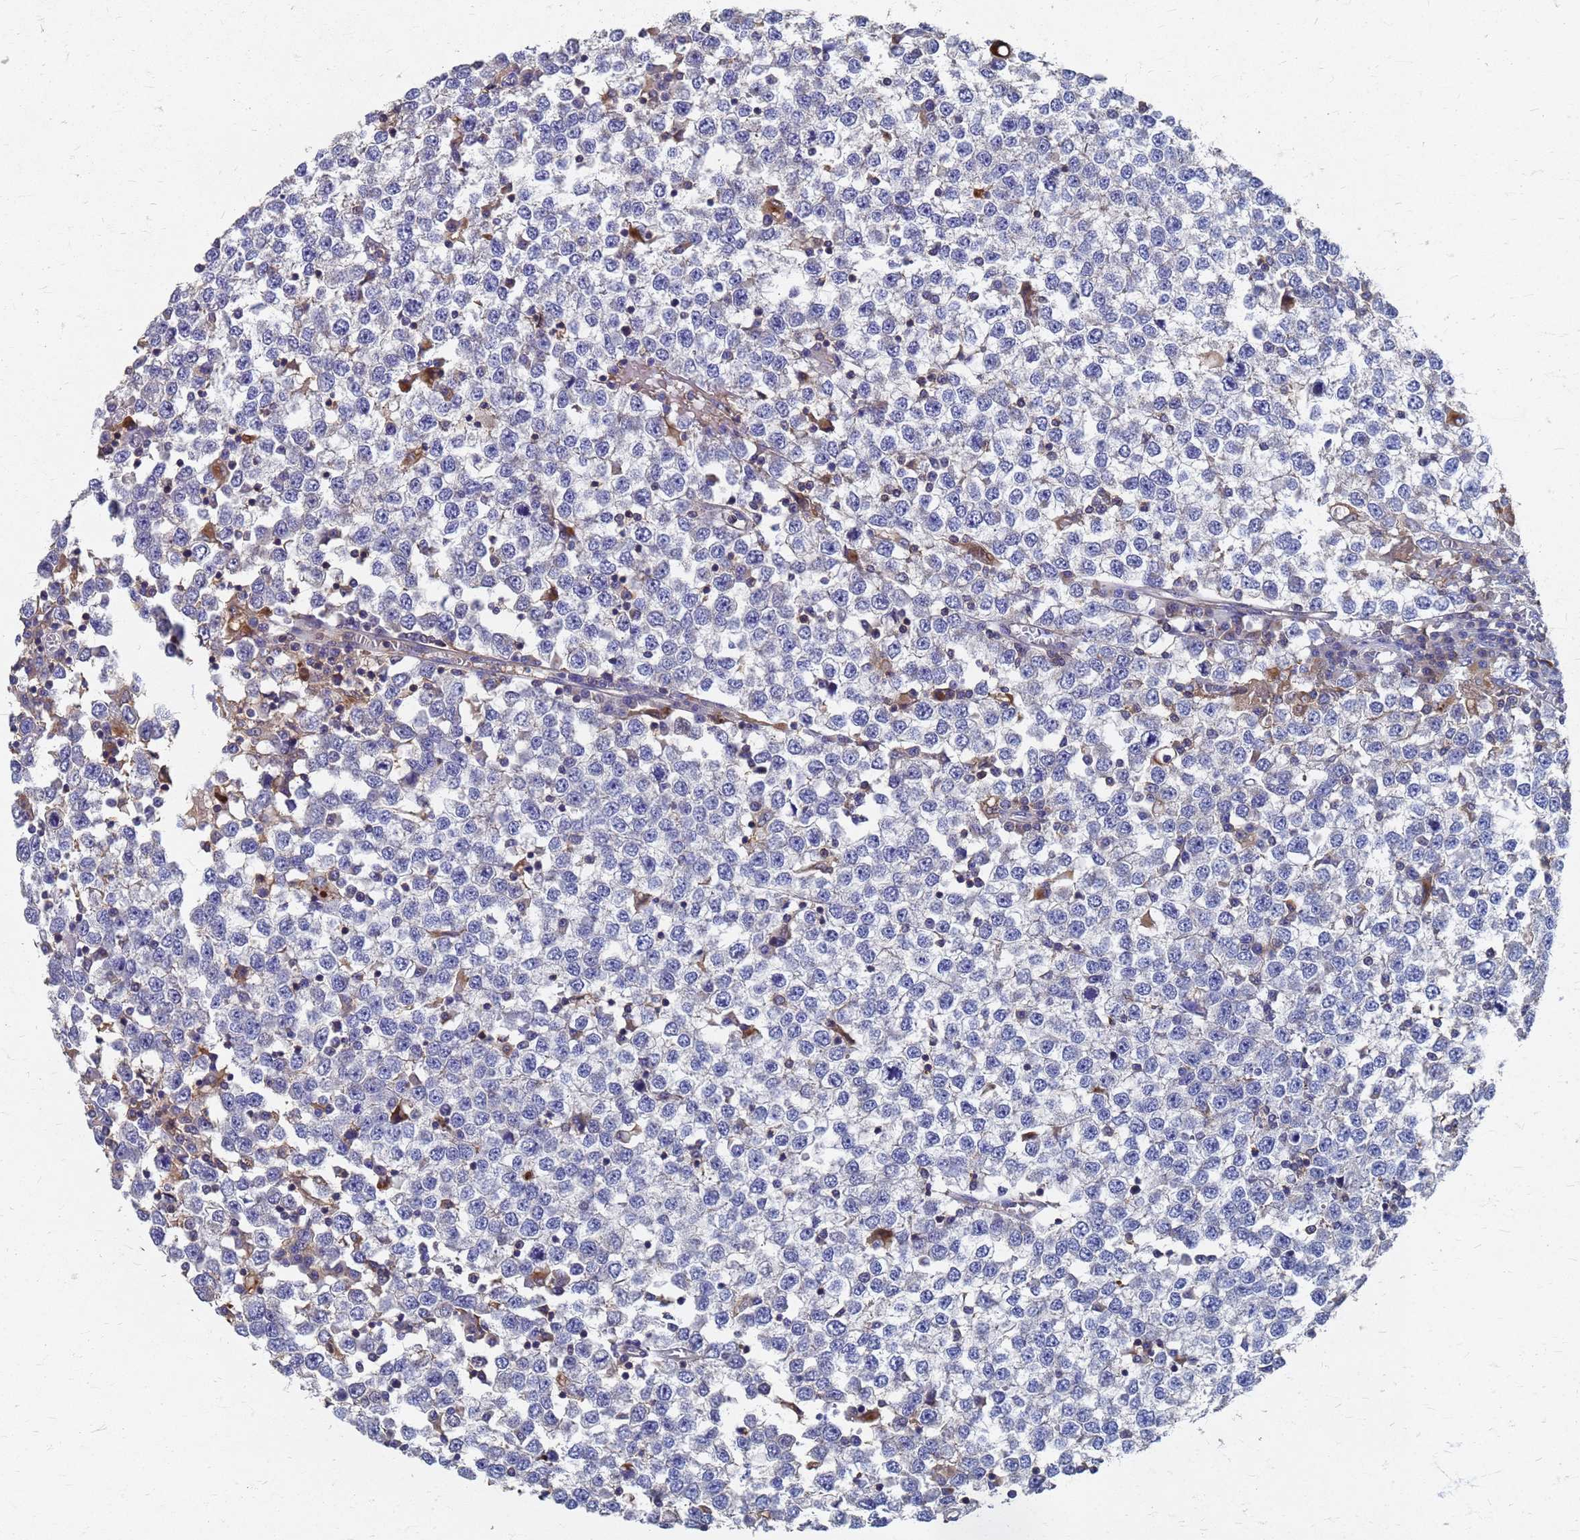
{"staining": {"intensity": "negative", "quantity": "none", "location": "none"}, "tissue": "testis cancer", "cell_type": "Tumor cells", "image_type": "cancer", "snomed": [{"axis": "morphology", "description": "Seminoma, NOS"}, {"axis": "topography", "description": "Testis"}], "caption": "Immunohistochemistry micrograph of neoplastic tissue: seminoma (testis) stained with DAB (3,3'-diaminobenzidine) demonstrates no significant protein expression in tumor cells. (Brightfield microscopy of DAB (3,3'-diaminobenzidine) IHC at high magnification).", "gene": "KRCC1", "patient": {"sex": "male", "age": 65}}